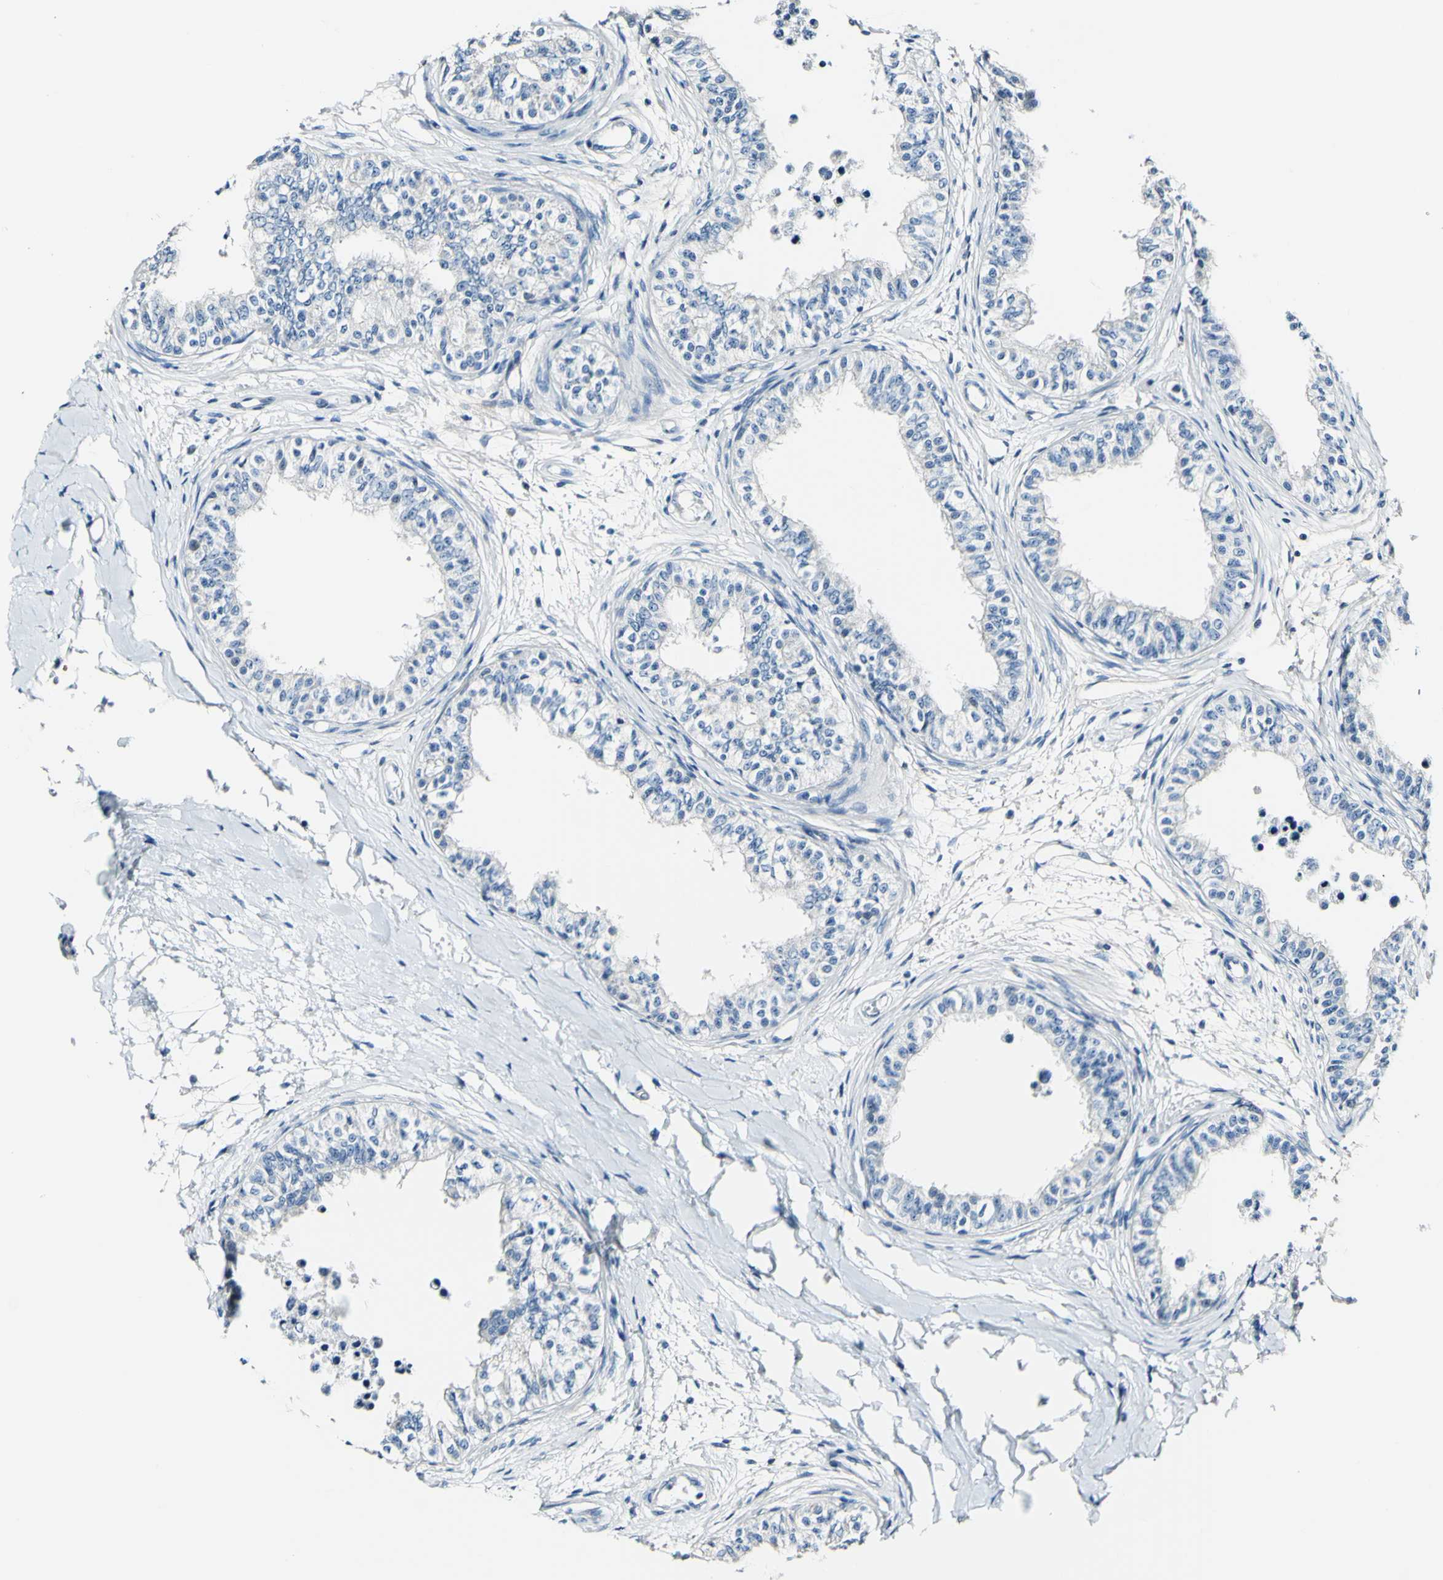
{"staining": {"intensity": "negative", "quantity": "none", "location": "none"}, "tissue": "epididymis", "cell_type": "Glandular cells", "image_type": "normal", "snomed": [{"axis": "morphology", "description": "Normal tissue, NOS"}, {"axis": "morphology", "description": "Adenocarcinoma, metastatic, NOS"}, {"axis": "topography", "description": "Testis"}, {"axis": "topography", "description": "Epididymis"}], "caption": "The micrograph shows no significant staining in glandular cells of epididymis.", "gene": "COL6A3", "patient": {"sex": "male", "age": 26}}